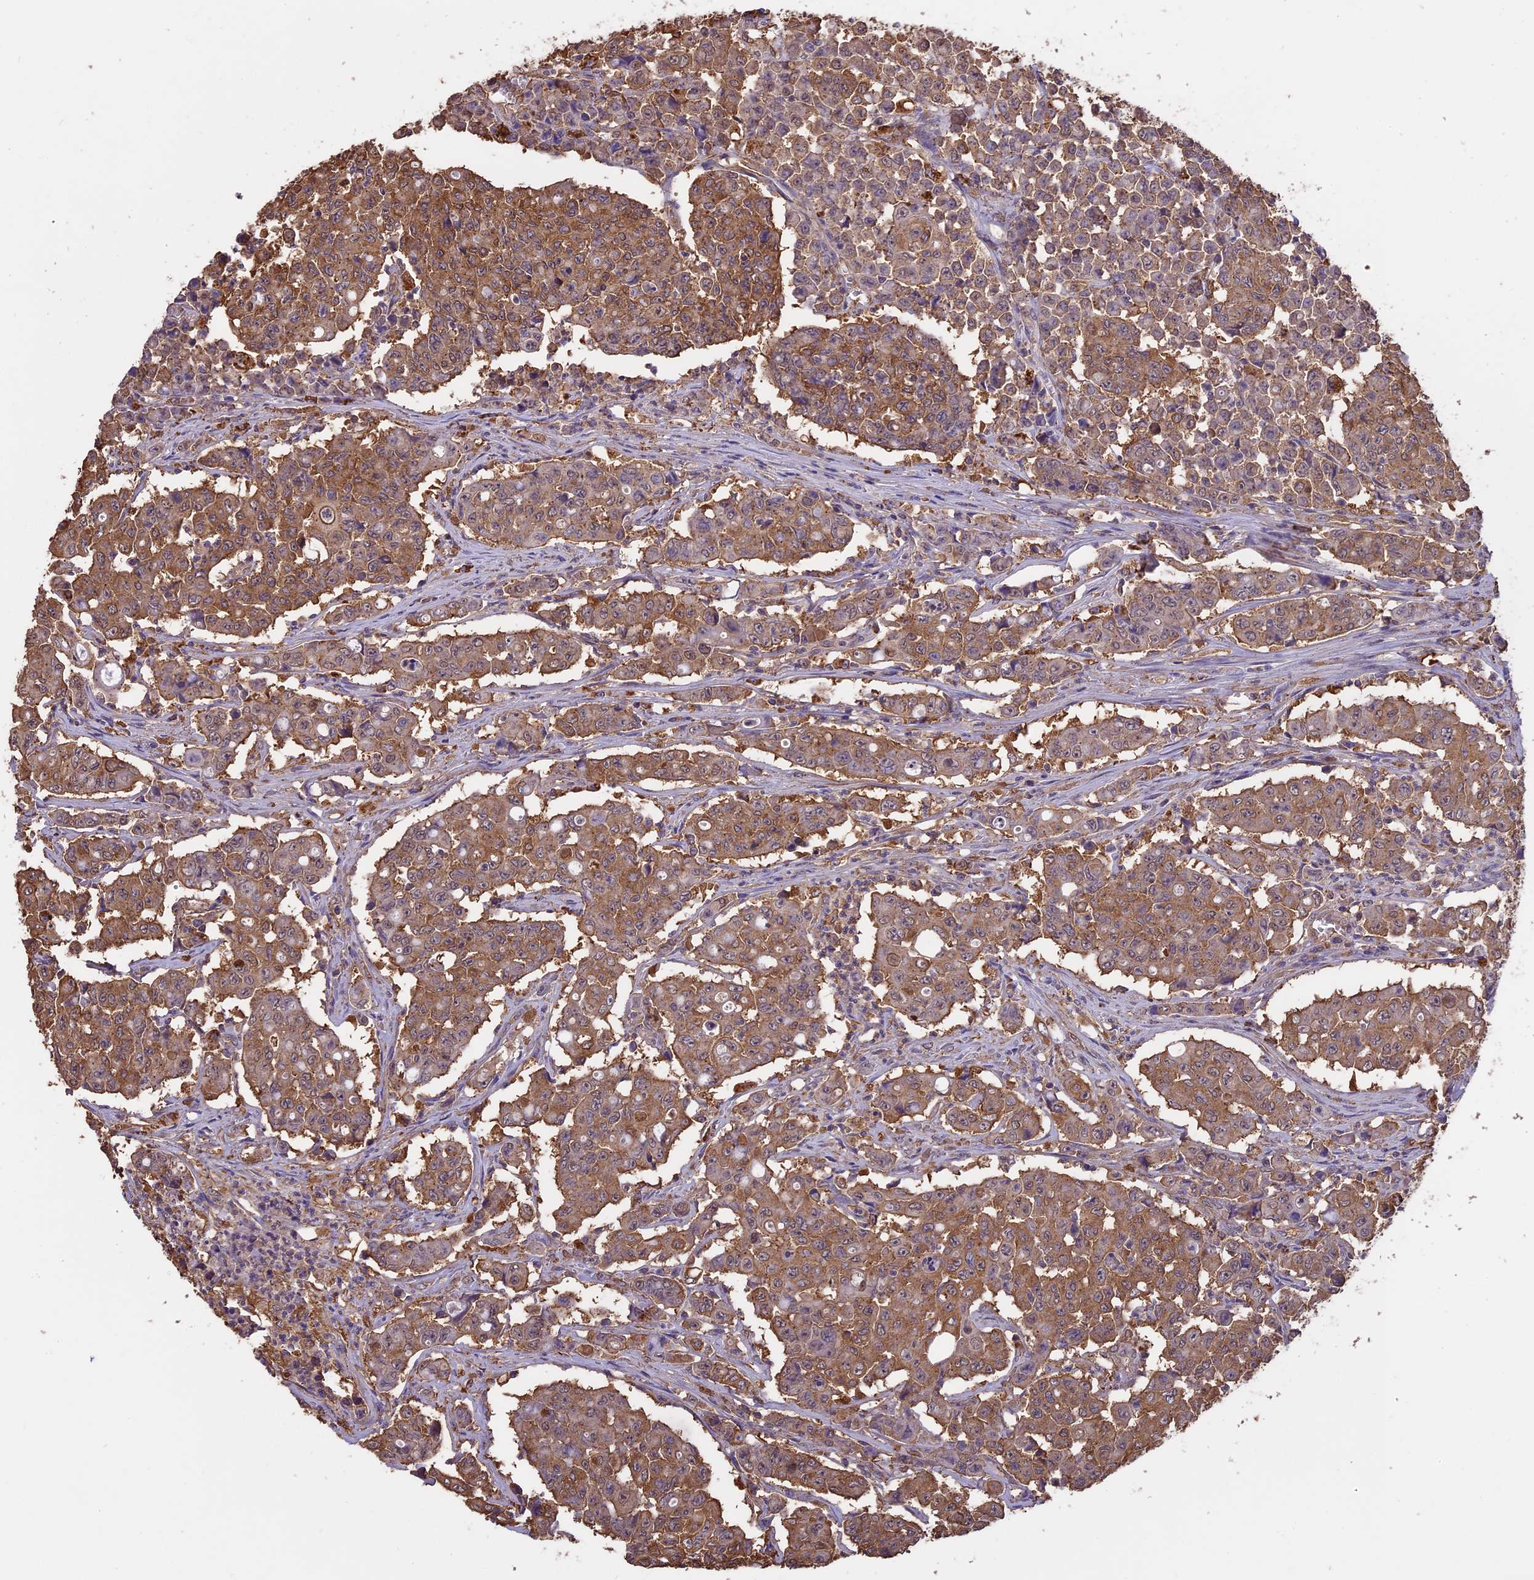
{"staining": {"intensity": "moderate", "quantity": ">75%", "location": "cytoplasmic/membranous,nuclear"}, "tissue": "colorectal cancer", "cell_type": "Tumor cells", "image_type": "cancer", "snomed": [{"axis": "morphology", "description": "Adenocarcinoma, NOS"}, {"axis": "topography", "description": "Colon"}], "caption": "This is an image of immunohistochemistry staining of colorectal cancer (adenocarcinoma), which shows moderate expression in the cytoplasmic/membranous and nuclear of tumor cells.", "gene": "ARHGAP19", "patient": {"sex": "male", "age": 51}}